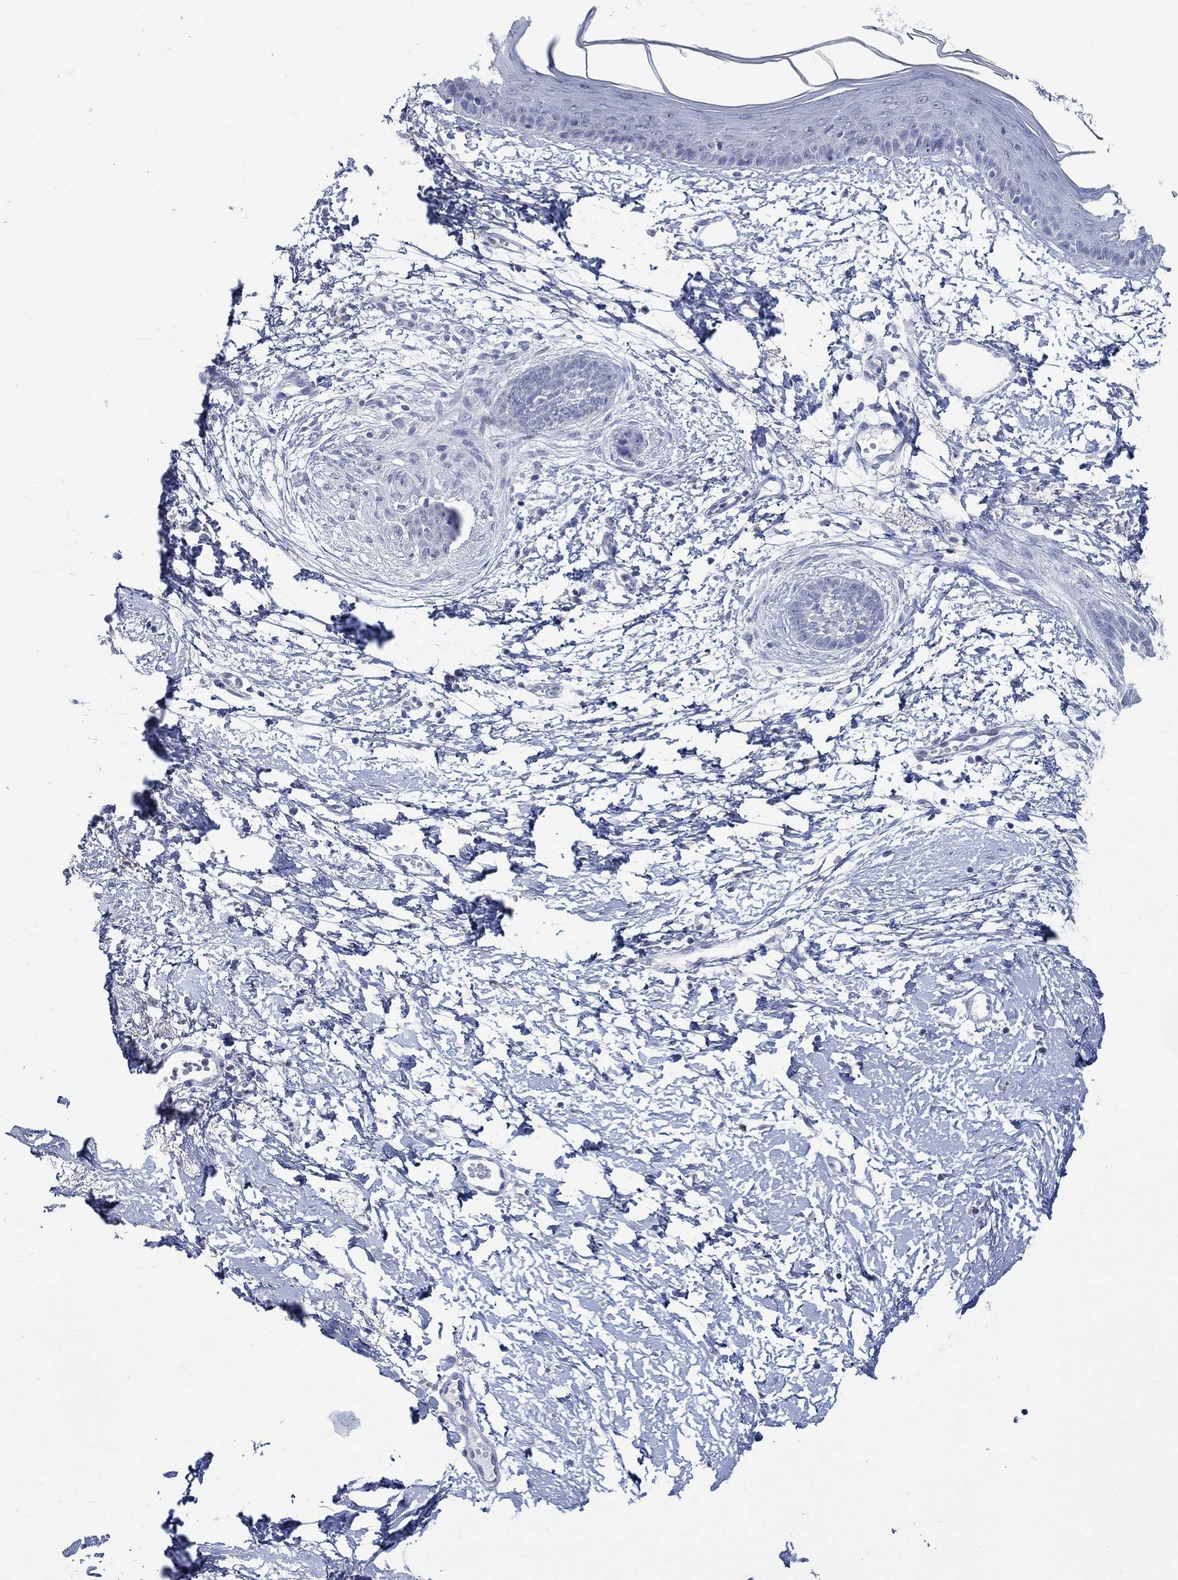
{"staining": {"intensity": "negative", "quantity": "none", "location": "none"}, "tissue": "skin cancer", "cell_type": "Tumor cells", "image_type": "cancer", "snomed": [{"axis": "morphology", "description": "Normal tissue, NOS"}, {"axis": "morphology", "description": "Basal cell carcinoma"}, {"axis": "topography", "description": "Skin"}], "caption": "Tumor cells show no significant staining in basal cell carcinoma (skin).", "gene": "C4orf47", "patient": {"sex": "male", "age": 84}}